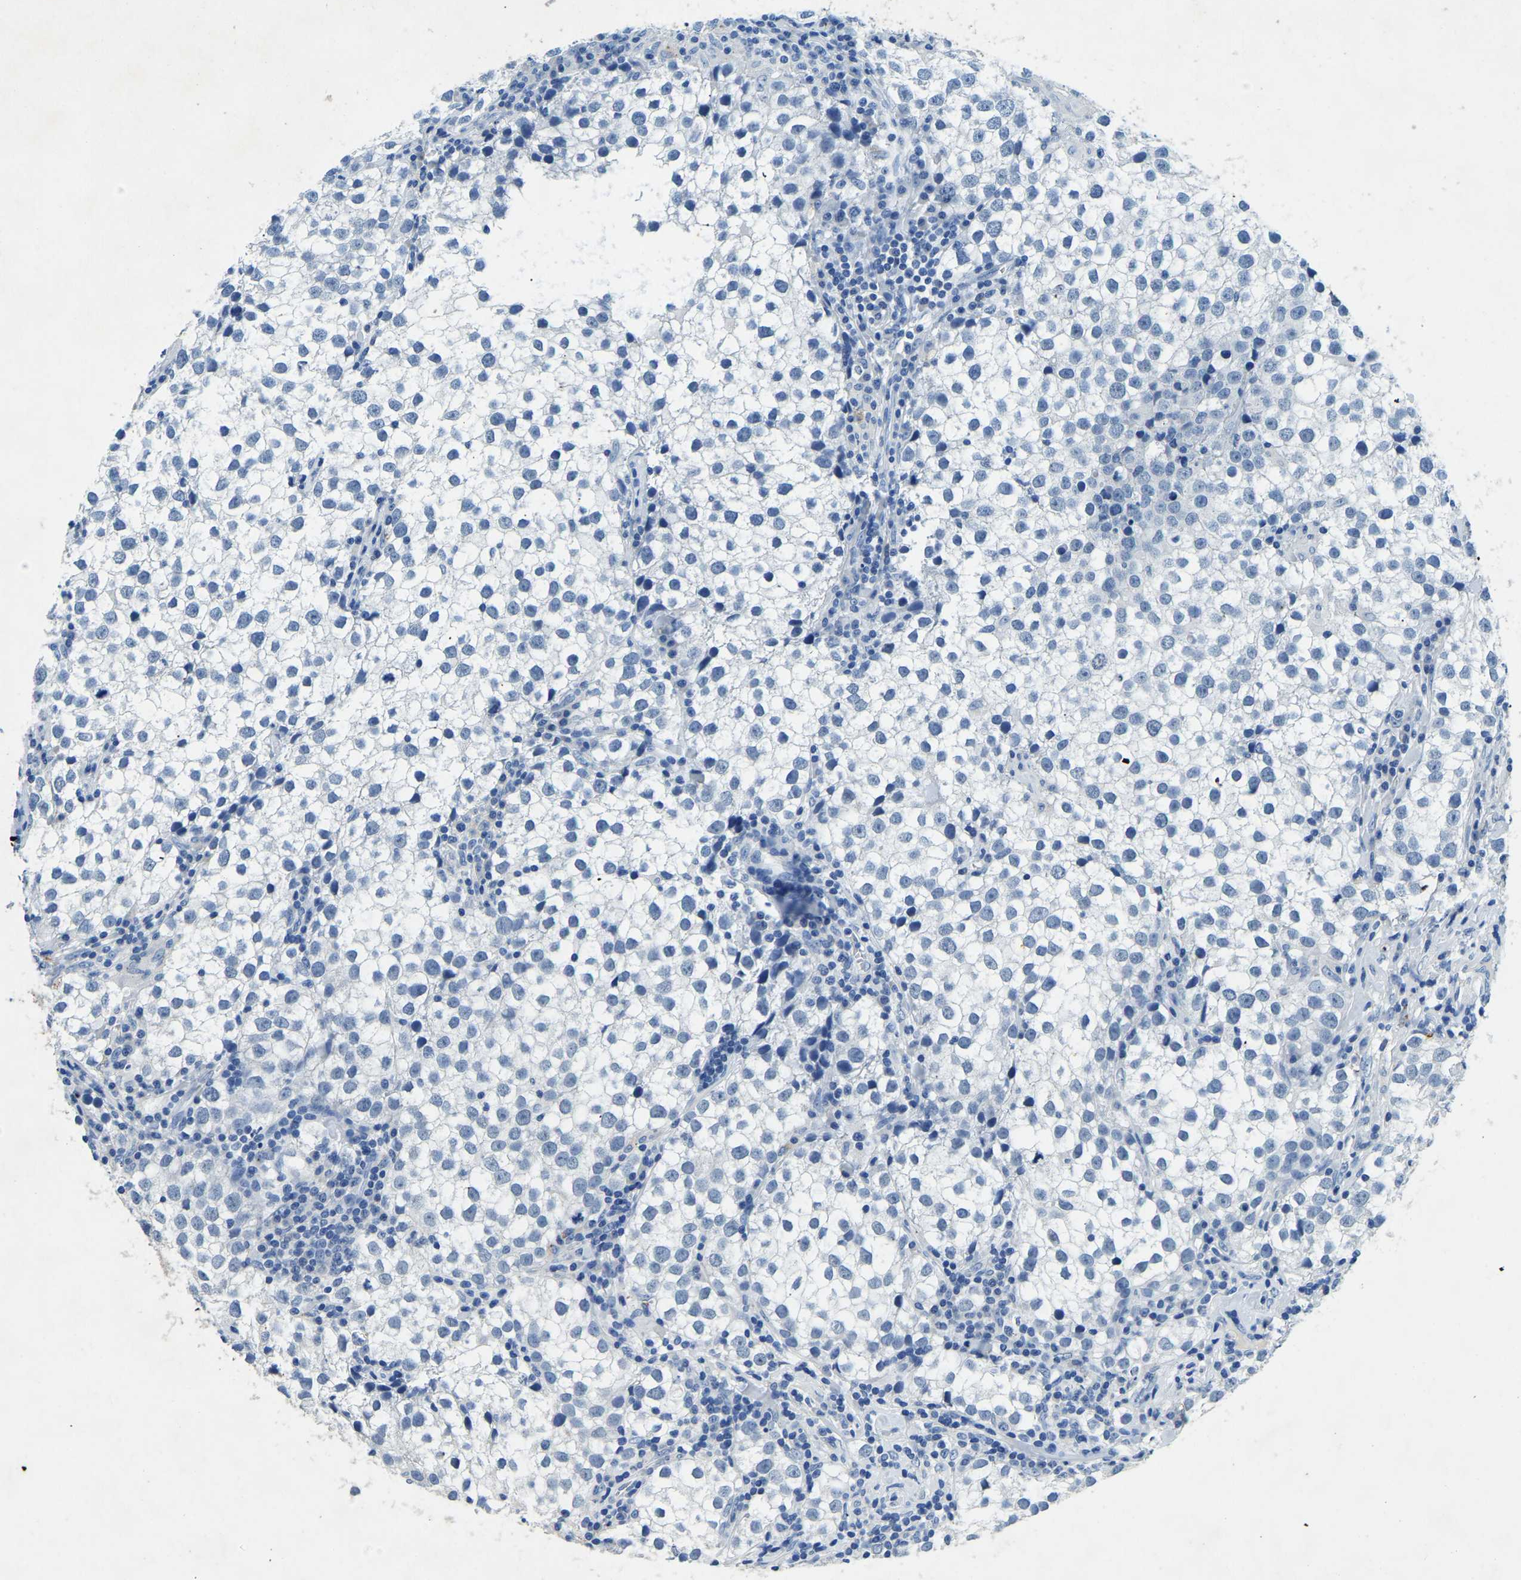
{"staining": {"intensity": "negative", "quantity": "none", "location": "none"}, "tissue": "testis cancer", "cell_type": "Tumor cells", "image_type": "cancer", "snomed": [{"axis": "morphology", "description": "Seminoma, NOS"}, {"axis": "morphology", "description": "Carcinoma, Embryonal, NOS"}, {"axis": "topography", "description": "Testis"}], "caption": "The photomicrograph displays no significant expression in tumor cells of testis embryonal carcinoma.", "gene": "UBN2", "patient": {"sex": "male", "age": 36}}